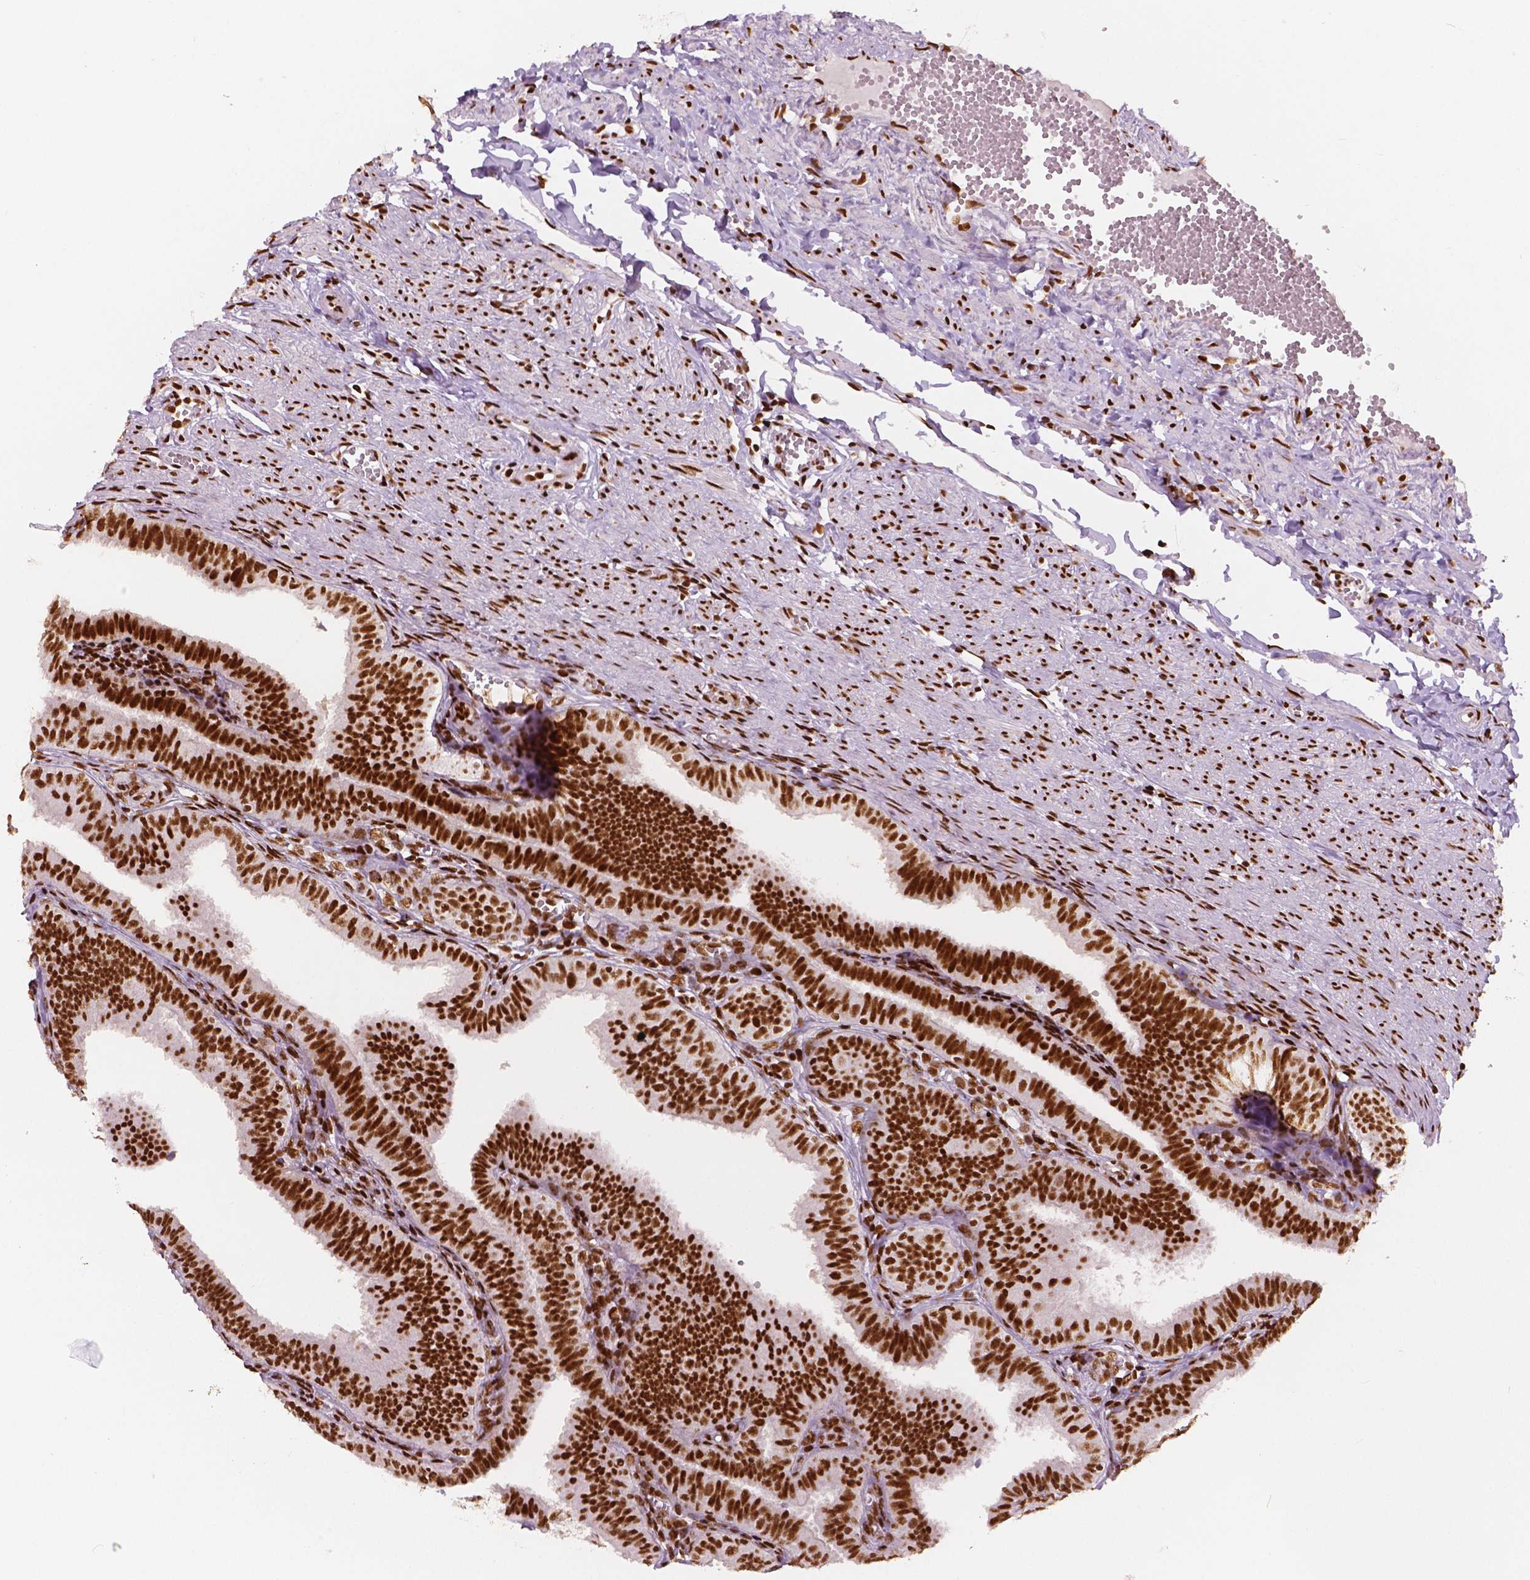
{"staining": {"intensity": "strong", "quantity": ">75%", "location": "nuclear"}, "tissue": "fallopian tube", "cell_type": "Glandular cells", "image_type": "normal", "snomed": [{"axis": "morphology", "description": "Normal tissue, NOS"}, {"axis": "topography", "description": "Fallopian tube"}], "caption": "Fallopian tube stained with DAB (3,3'-diaminobenzidine) immunohistochemistry reveals high levels of strong nuclear expression in about >75% of glandular cells.", "gene": "BRD4", "patient": {"sex": "female", "age": 25}}